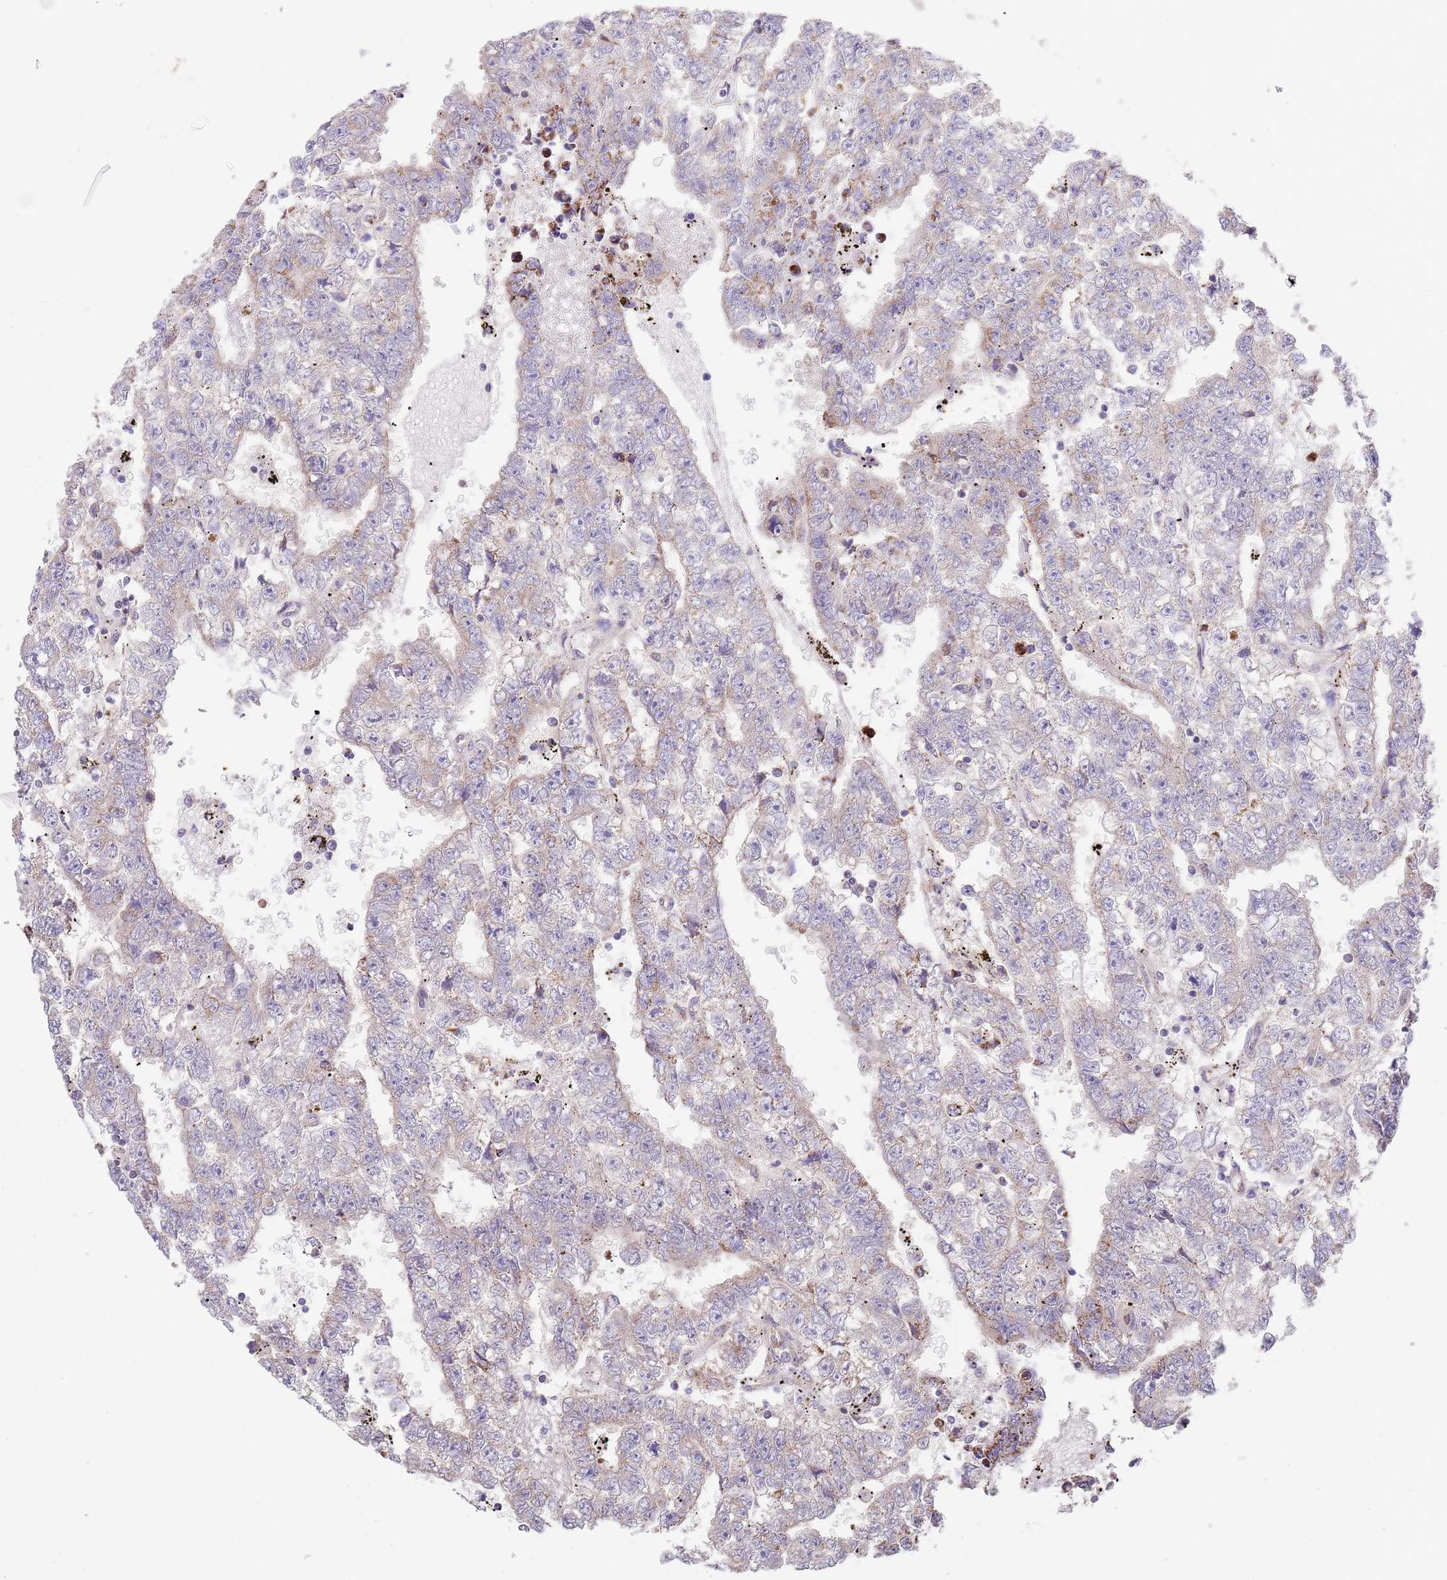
{"staining": {"intensity": "weak", "quantity": "<25%", "location": "cytoplasmic/membranous"}, "tissue": "testis cancer", "cell_type": "Tumor cells", "image_type": "cancer", "snomed": [{"axis": "morphology", "description": "Carcinoma, Embryonal, NOS"}, {"axis": "topography", "description": "Testis"}], "caption": "Protein analysis of testis embryonal carcinoma exhibits no significant expression in tumor cells.", "gene": "DDT", "patient": {"sex": "male", "age": 25}}